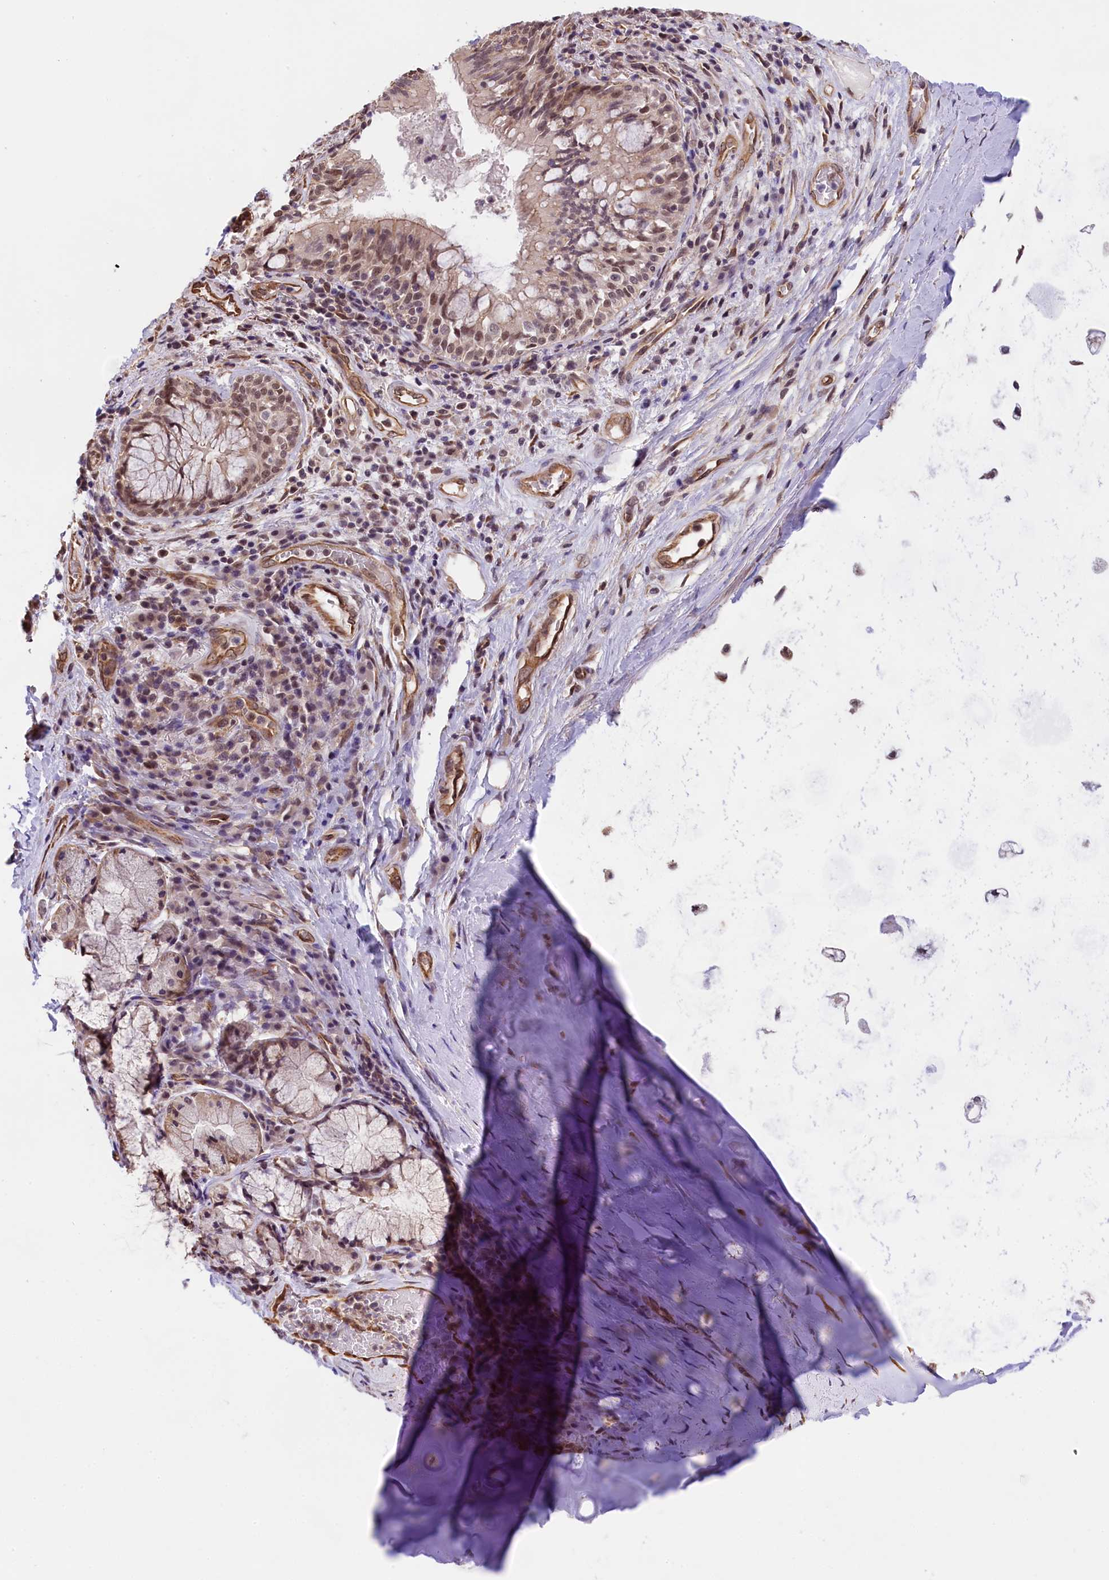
{"staining": {"intensity": "moderate", "quantity": ">75%", "location": "cytoplasmic/membranous,nuclear"}, "tissue": "adipose tissue", "cell_type": "Adipocytes", "image_type": "normal", "snomed": [{"axis": "morphology", "description": "Normal tissue, NOS"}, {"axis": "morphology", "description": "Squamous cell carcinoma, NOS"}, {"axis": "topography", "description": "Bronchus"}, {"axis": "topography", "description": "Lung"}], "caption": "Normal adipose tissue displays moderate cytoplasmic/membranous,nuclear positivity in about >75% of adipocytes, visualized by immunohistochemistry. The staining was performed using DAB to visualize the protein expression in brown, while the nuclei were stained in blue with hematoxylin (Magnification: 20x).", "gene": "ZC3H4", "patient": {"sex": "male", "age": 64}}